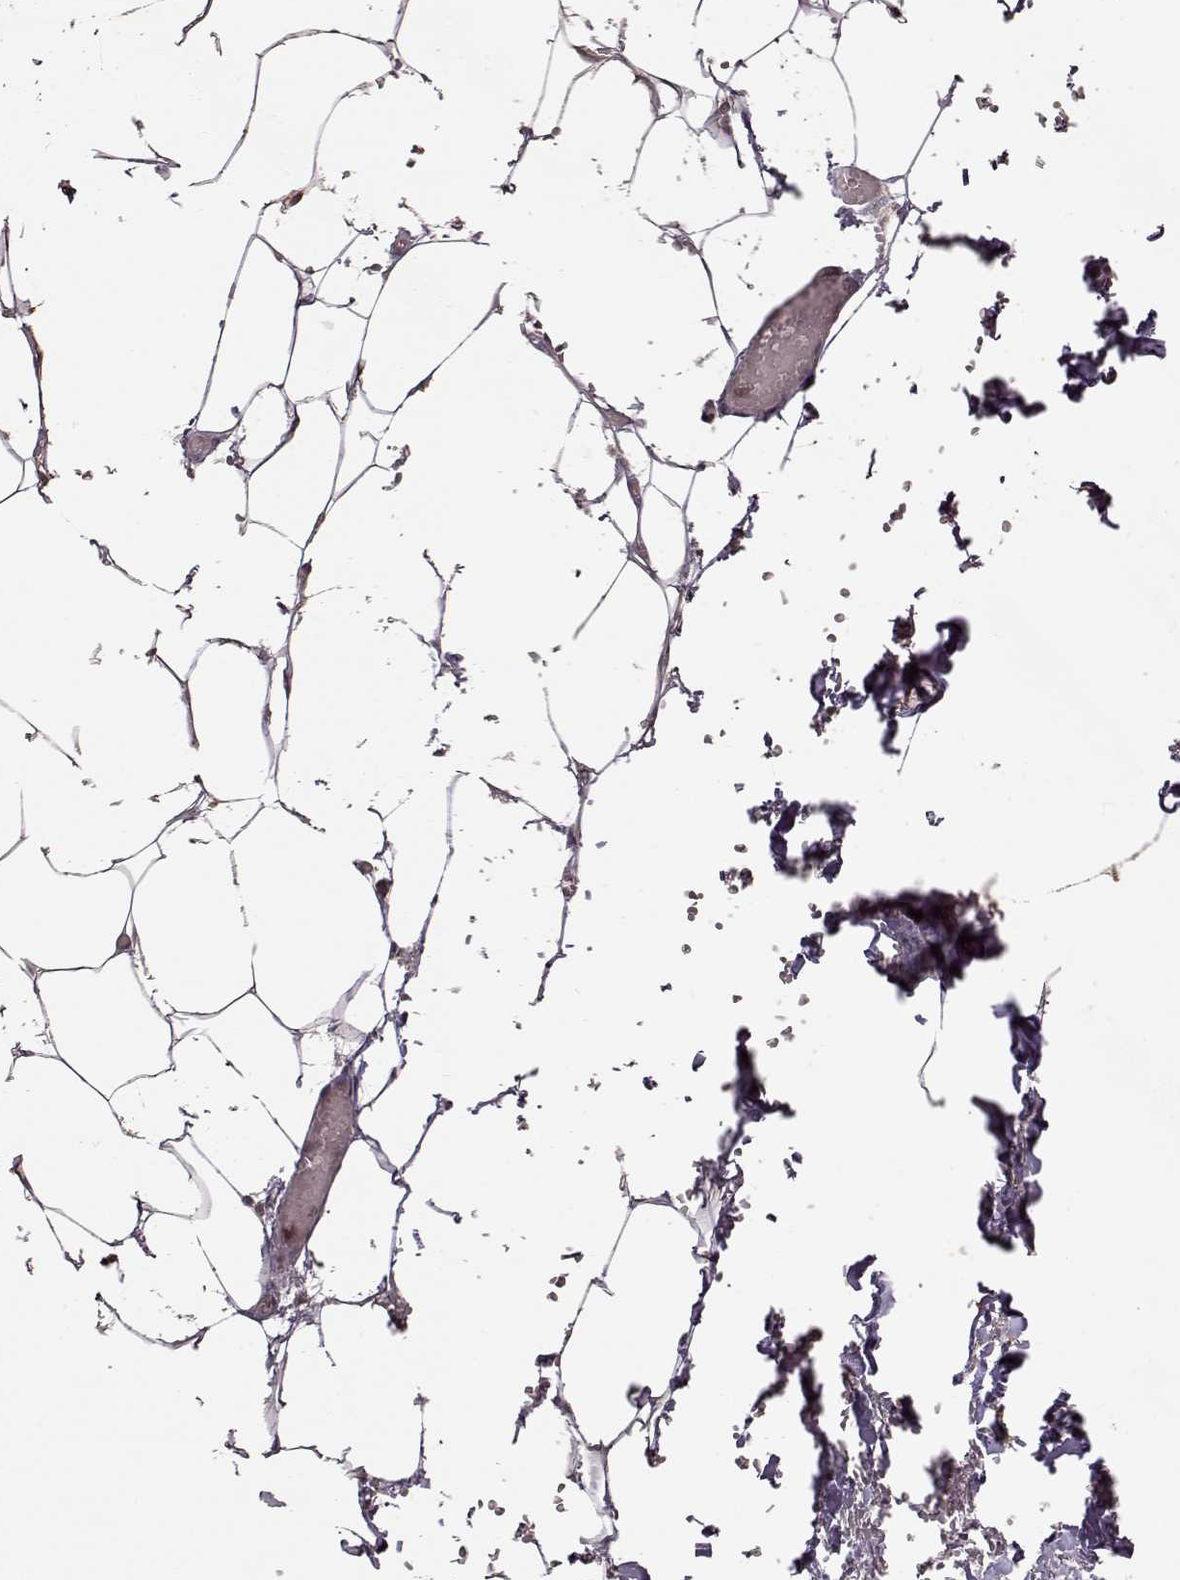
{"staining": {"intensity": "negative", "quantity": "none", "location": "none"}, "tissue": "adipose tissue", "cell_type": "Adipocytes", "image_type": "normal", "snomed": [{"axis": "morphology", "description": "Normal tissue, NOS"}, {"axis": "topography", "description": "Prostate"}, {"axis": "topography", "description": "Peripheral nerve tissue"}], "caption": "Immunohistochemistry photomicrograph of unremarkable human adipose tissue stained for a protein (brown), which demonstrates no positivity in adipocytes.", "gene": "CRB1", "patient": {"sex": "male", "age": 55}}